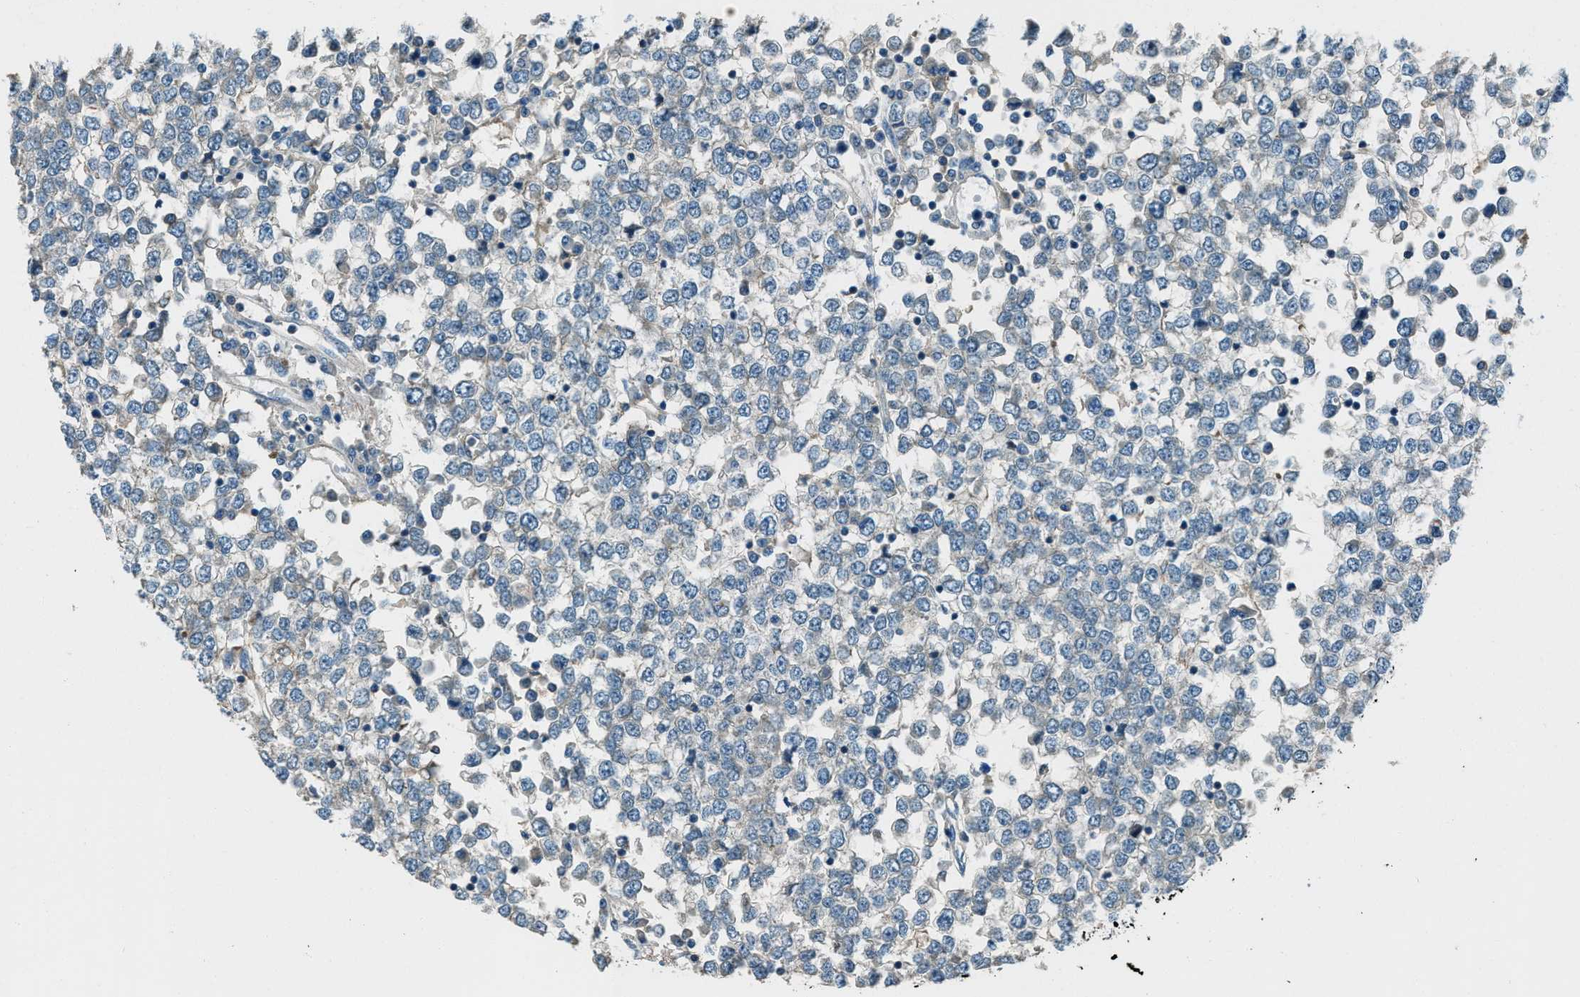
{"staining": {"intensity": "weak", "quantity": "<25%", "location": "cytoplasmic/membranous"}, "tissue": "testis cancer", "cell_type": "Tumor cells", "image_type": "cancer", "snomed": [{"axis": "morphology", "description": "Seminoma, NOS"}, {"axis": "topography", "description": "Testis"}], "caption": "Immunohistochemistry (IHC) image of human testis seminoma stained for a protein (brown), which demonstrates no staining in tumor cells.", "gene": "SVIL", "patient": {"sex": "male", "age": 65}}